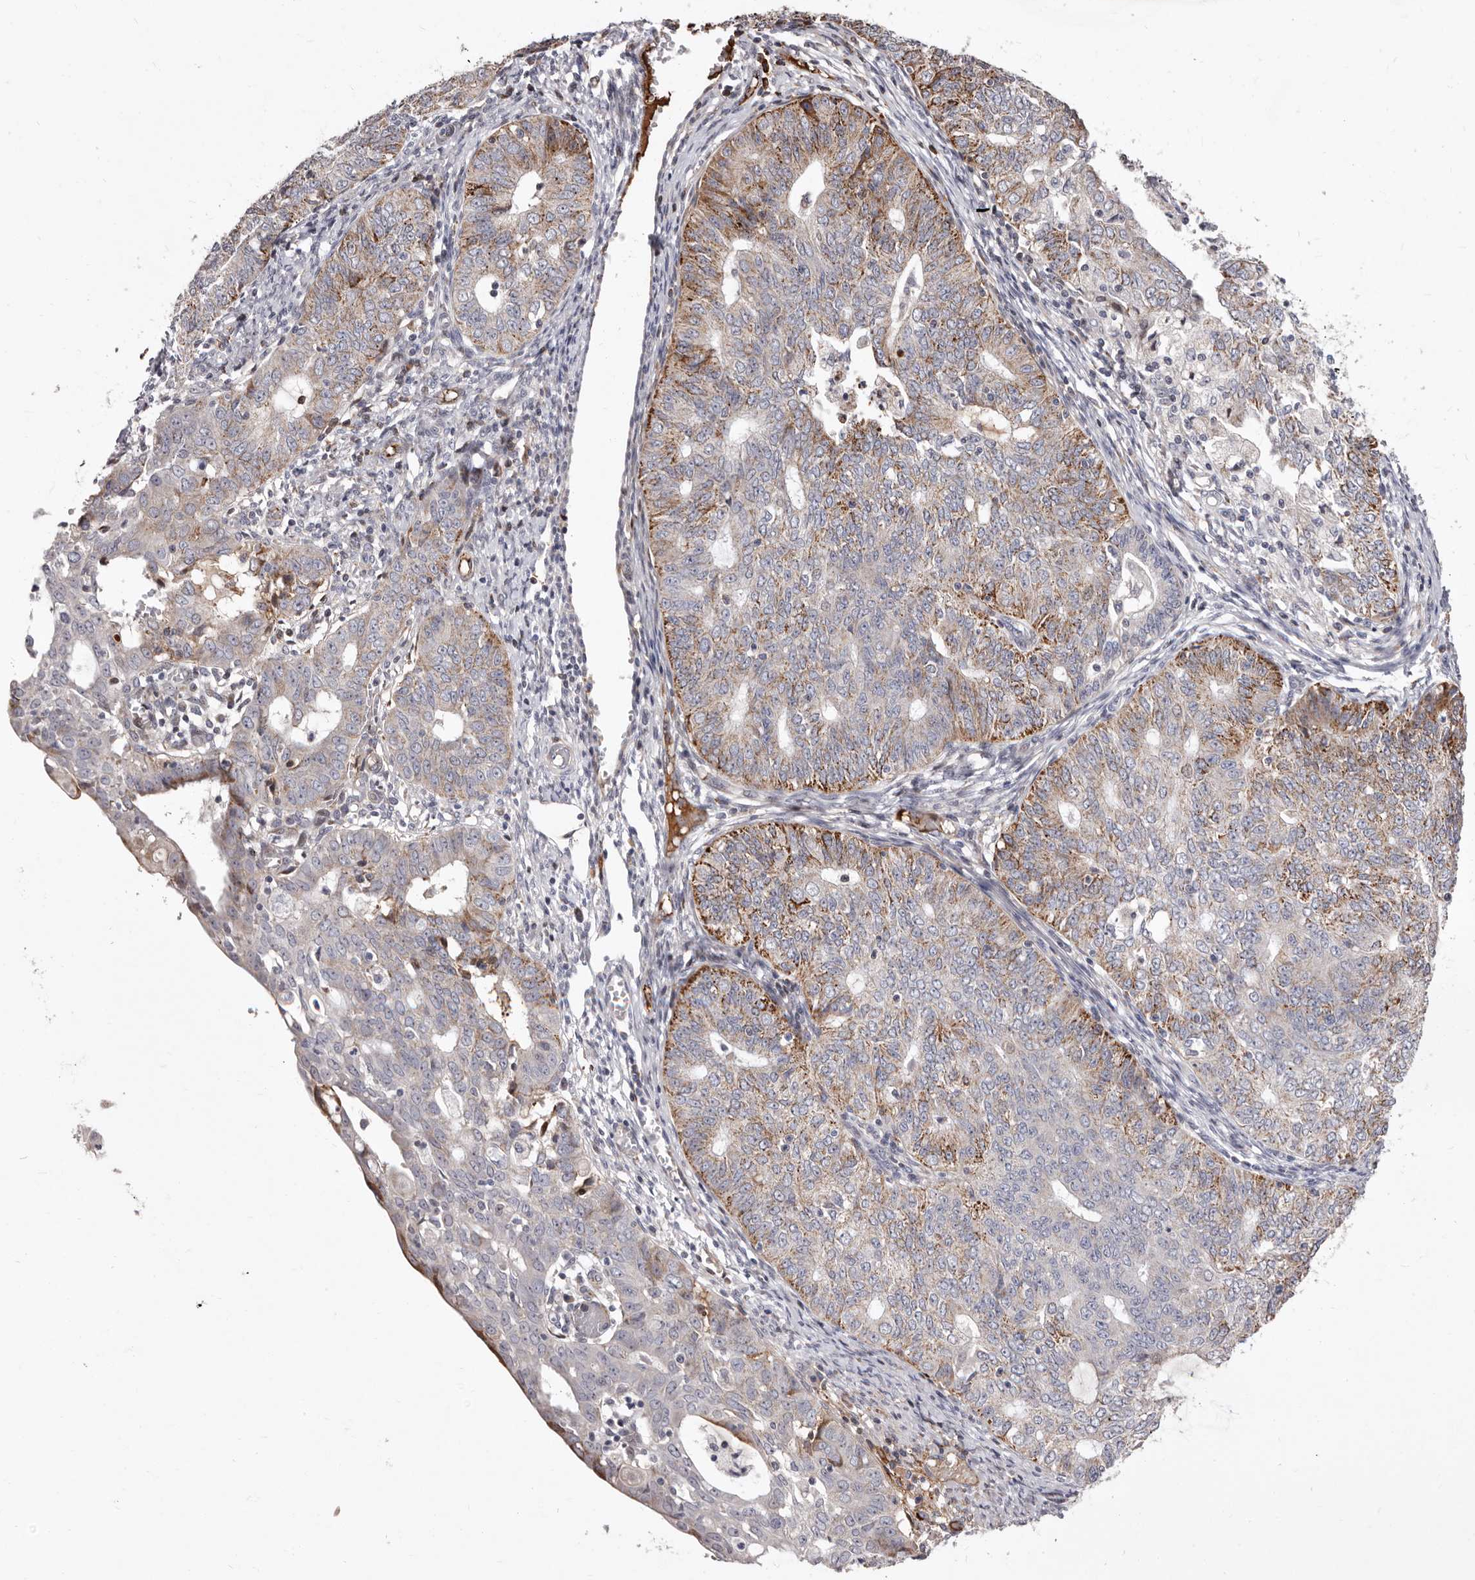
{"staining": {"intensity": "moderate", "quantity": "25%-75%", "location": "cytoplasmic/membranous"}, "tissue": "endometrial cancer", "cell_type": "Tumor cells", "image_type": "cancer", "snomed": [{"axis": "morphology", "description": "Adenocarcinoma, NOS"}, {"axis": "topography", "description": "Endometrium"}], "caption": "Immunohistochemistry (IHC) micrograph of human endometrial adenocarcinoma stained for a protein (brown), which shows medium levels of moderate cytoplasmic/membranous expression in approximately 25%-75% of tumor cells.", "gene": "NUBPL", "patient": {"sex": "female", "age": 32}}